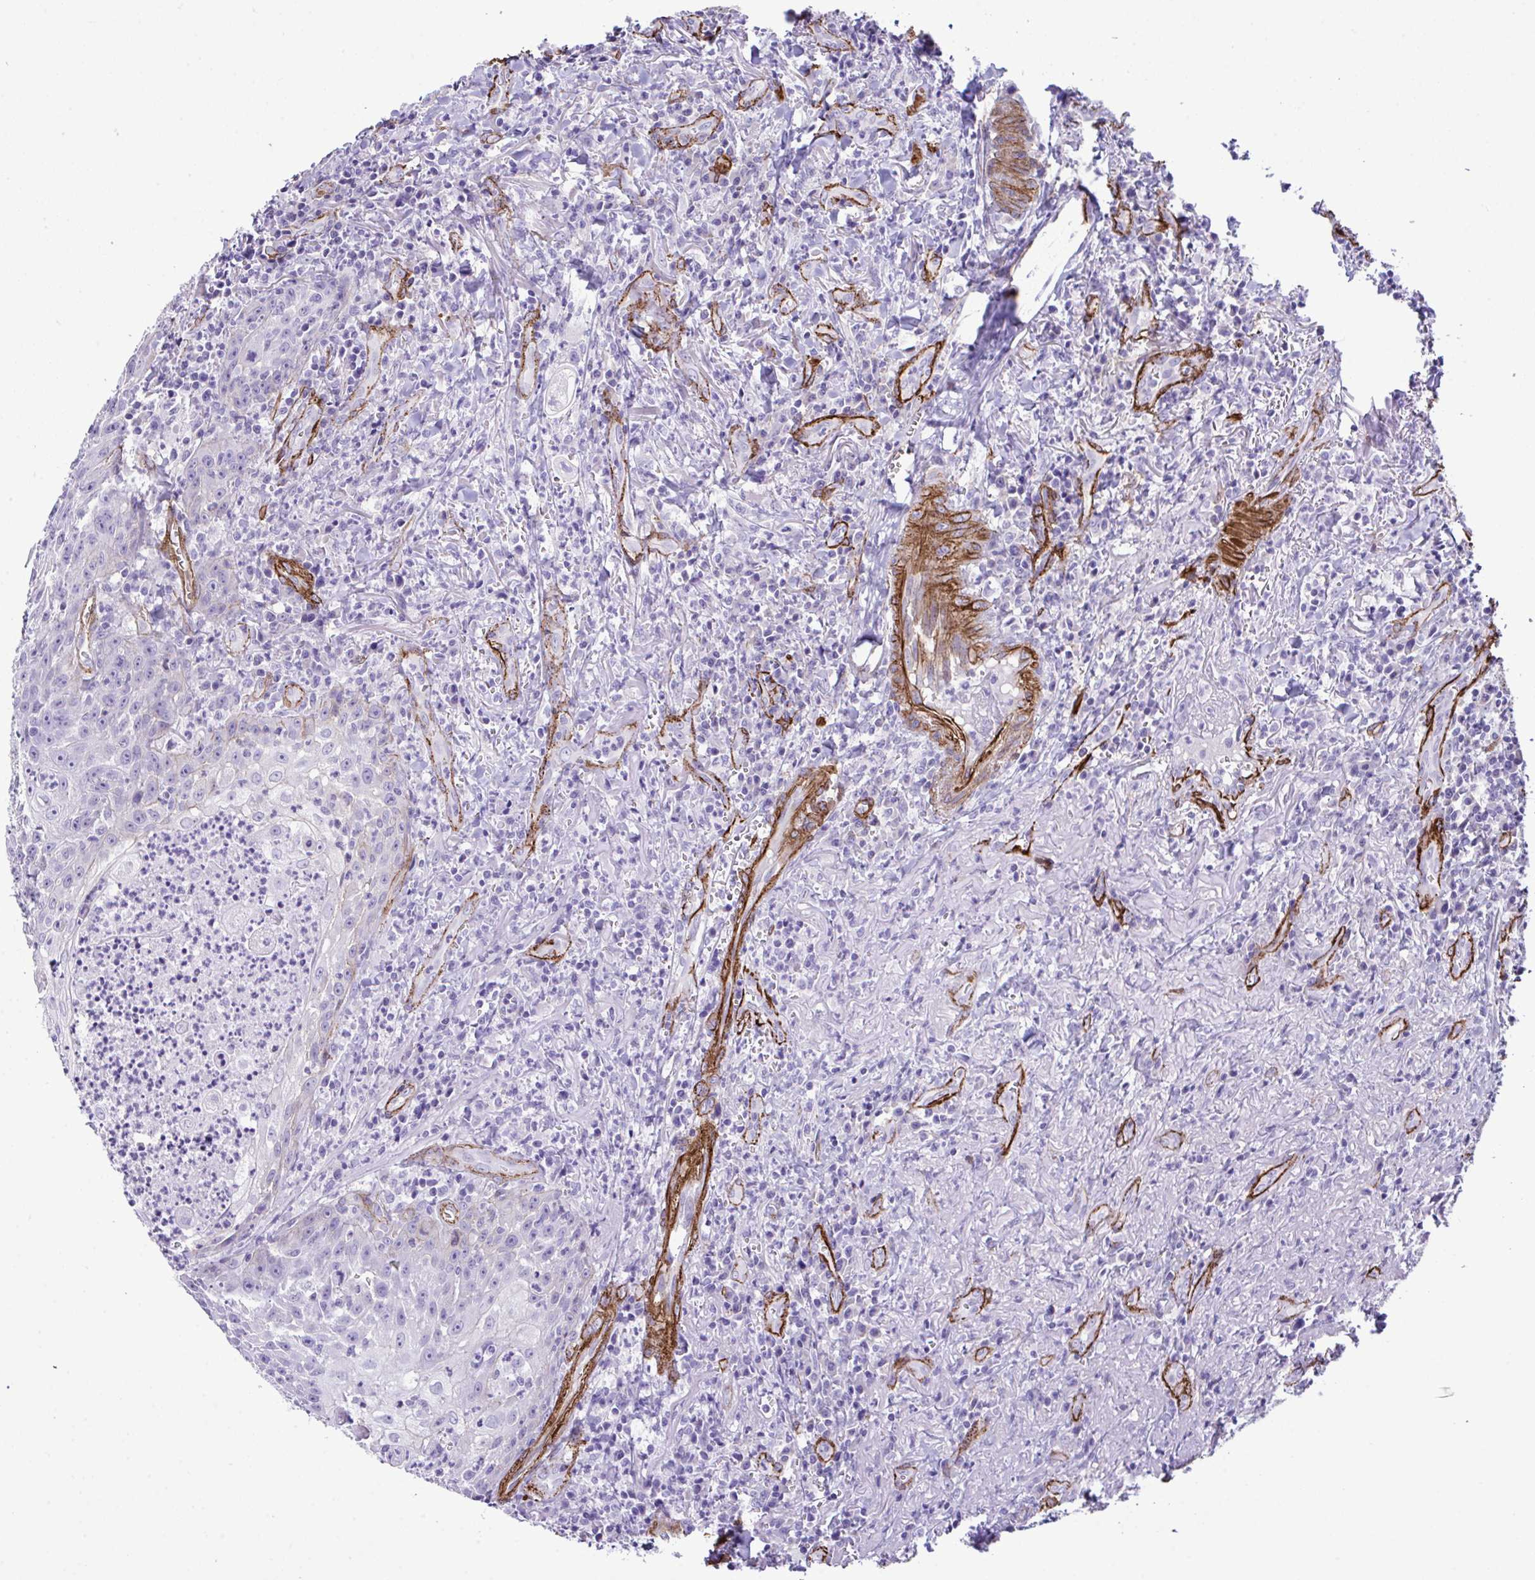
{"staining": {"intensity": "negative", "quantity": "none", "location": "none"}, "tissue": "head and neck cancer", "cell_type": "Tumor cells", "image_type": "cancer", "snomed": [{"axis": "morphology", "description": "Normal tissue, NOS"}, {"axis": "morphology", "description": "Squamous cell carcinoma, NOS"}, {"axis": "topography", "description": "Oral tissue"}, {"axis": "topography", "description": "Head-Neck"}], "caption": "High magnification brightfield microscopy of squamous cell carcinoma (head and neck) stained with DAB (3,3'-diaminobenzidine) (brown) and counterstained with hematoxylin (blue): tumor cells show no significant staining. (Stains: DAB (3,3'-diaminobenzidine) immunohistochemistry with hematoxylin counter stain, Microscopy: brightfield microscopy at high magnification).", "gene": "SYNPO2L", "patient": {"sex": "female", "age": 70}}